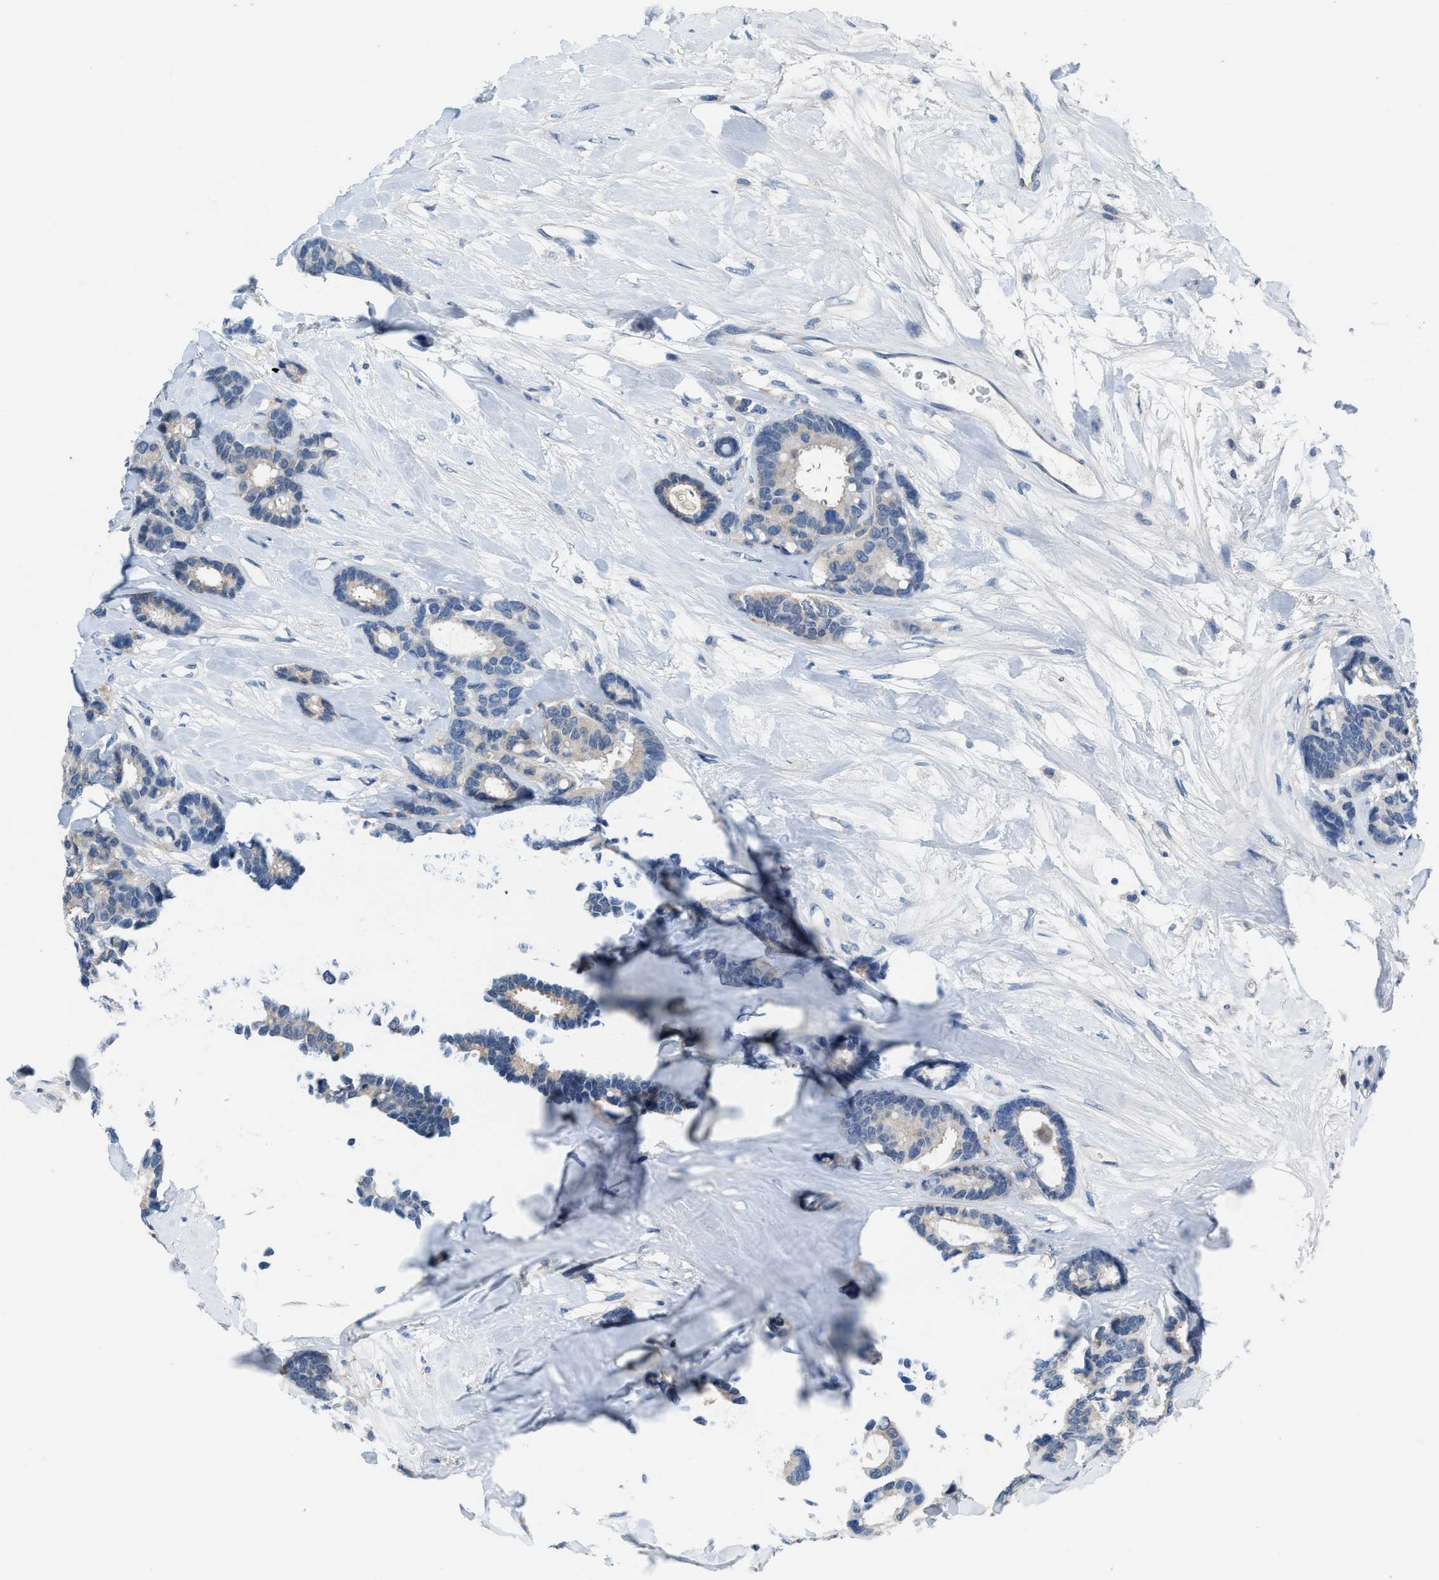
{"staining": {"intensity": "negative", "quantity": "none", "location": "none"}, "tissue": "breast cancer", "cell_type": "Tumor cells", "image_type": "cancer", "snomed": [{"axis": "morphology", "description": "Duct carcinoma"}, {"axis": "topography", "description": "Breast"}], "caption": "This is a histopathology image of immunohistochemistry staining of invasive ductal carcinoma (breast), which shows no expression in tumor cells.", "gene": "NUDT5", "patient": {"sex": "female", "age": 87}}